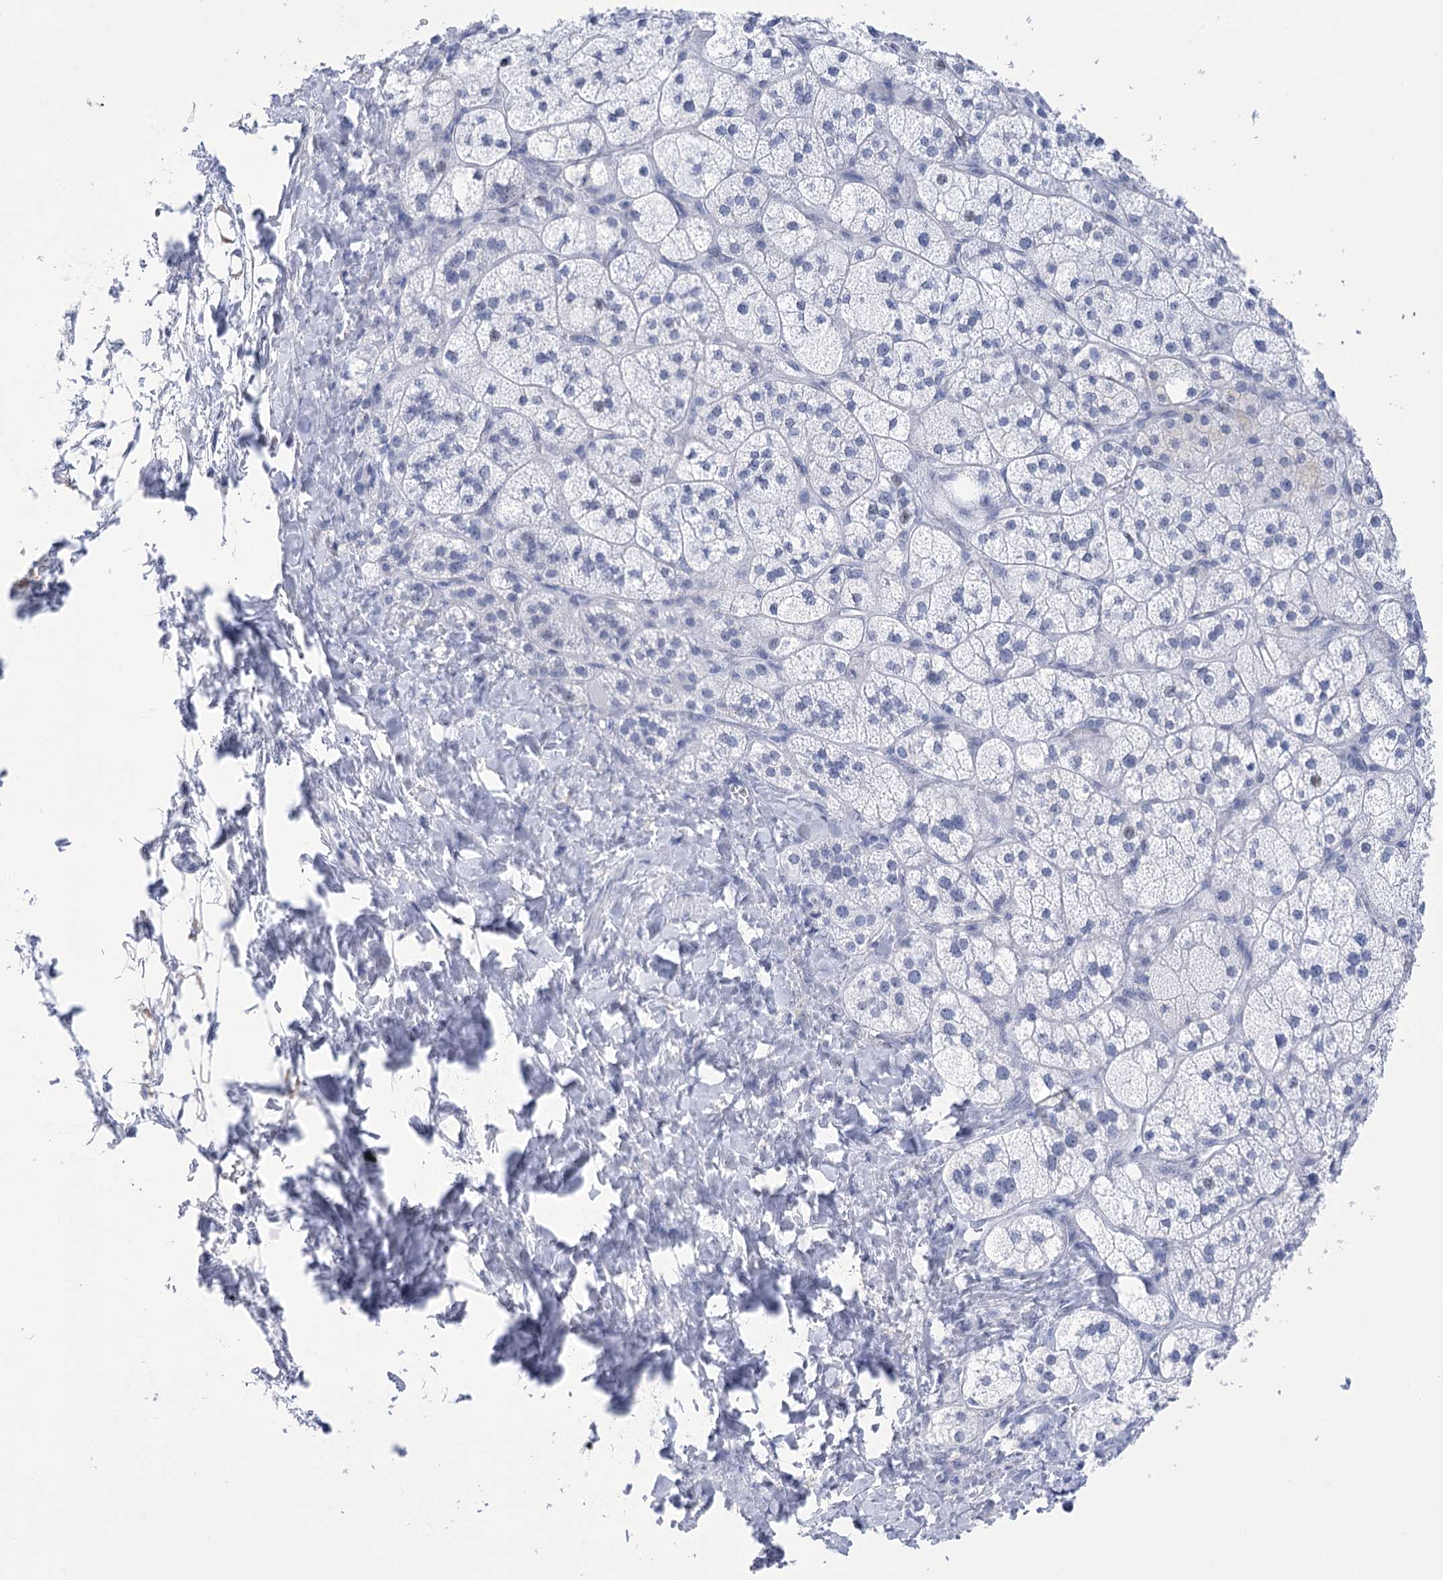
{"staining": {"intensity": "negative", "quantity": "none", "location": "none"}, "tissue": "adrenal gland", "cell_type": "Glandular cells", "image_type": "normal", "snomed": [{"axis": "morphology", "description": "Normal tissue, NOS"}, {"axis": "topography", "description": "Adrenal gland"}], "caption": "Photomicrograph shows no significant protein positivity in glandular cells of benign adrenal gland.", "gene": "HORMAD1", "patient": {"sex": "male", "age": 61}}